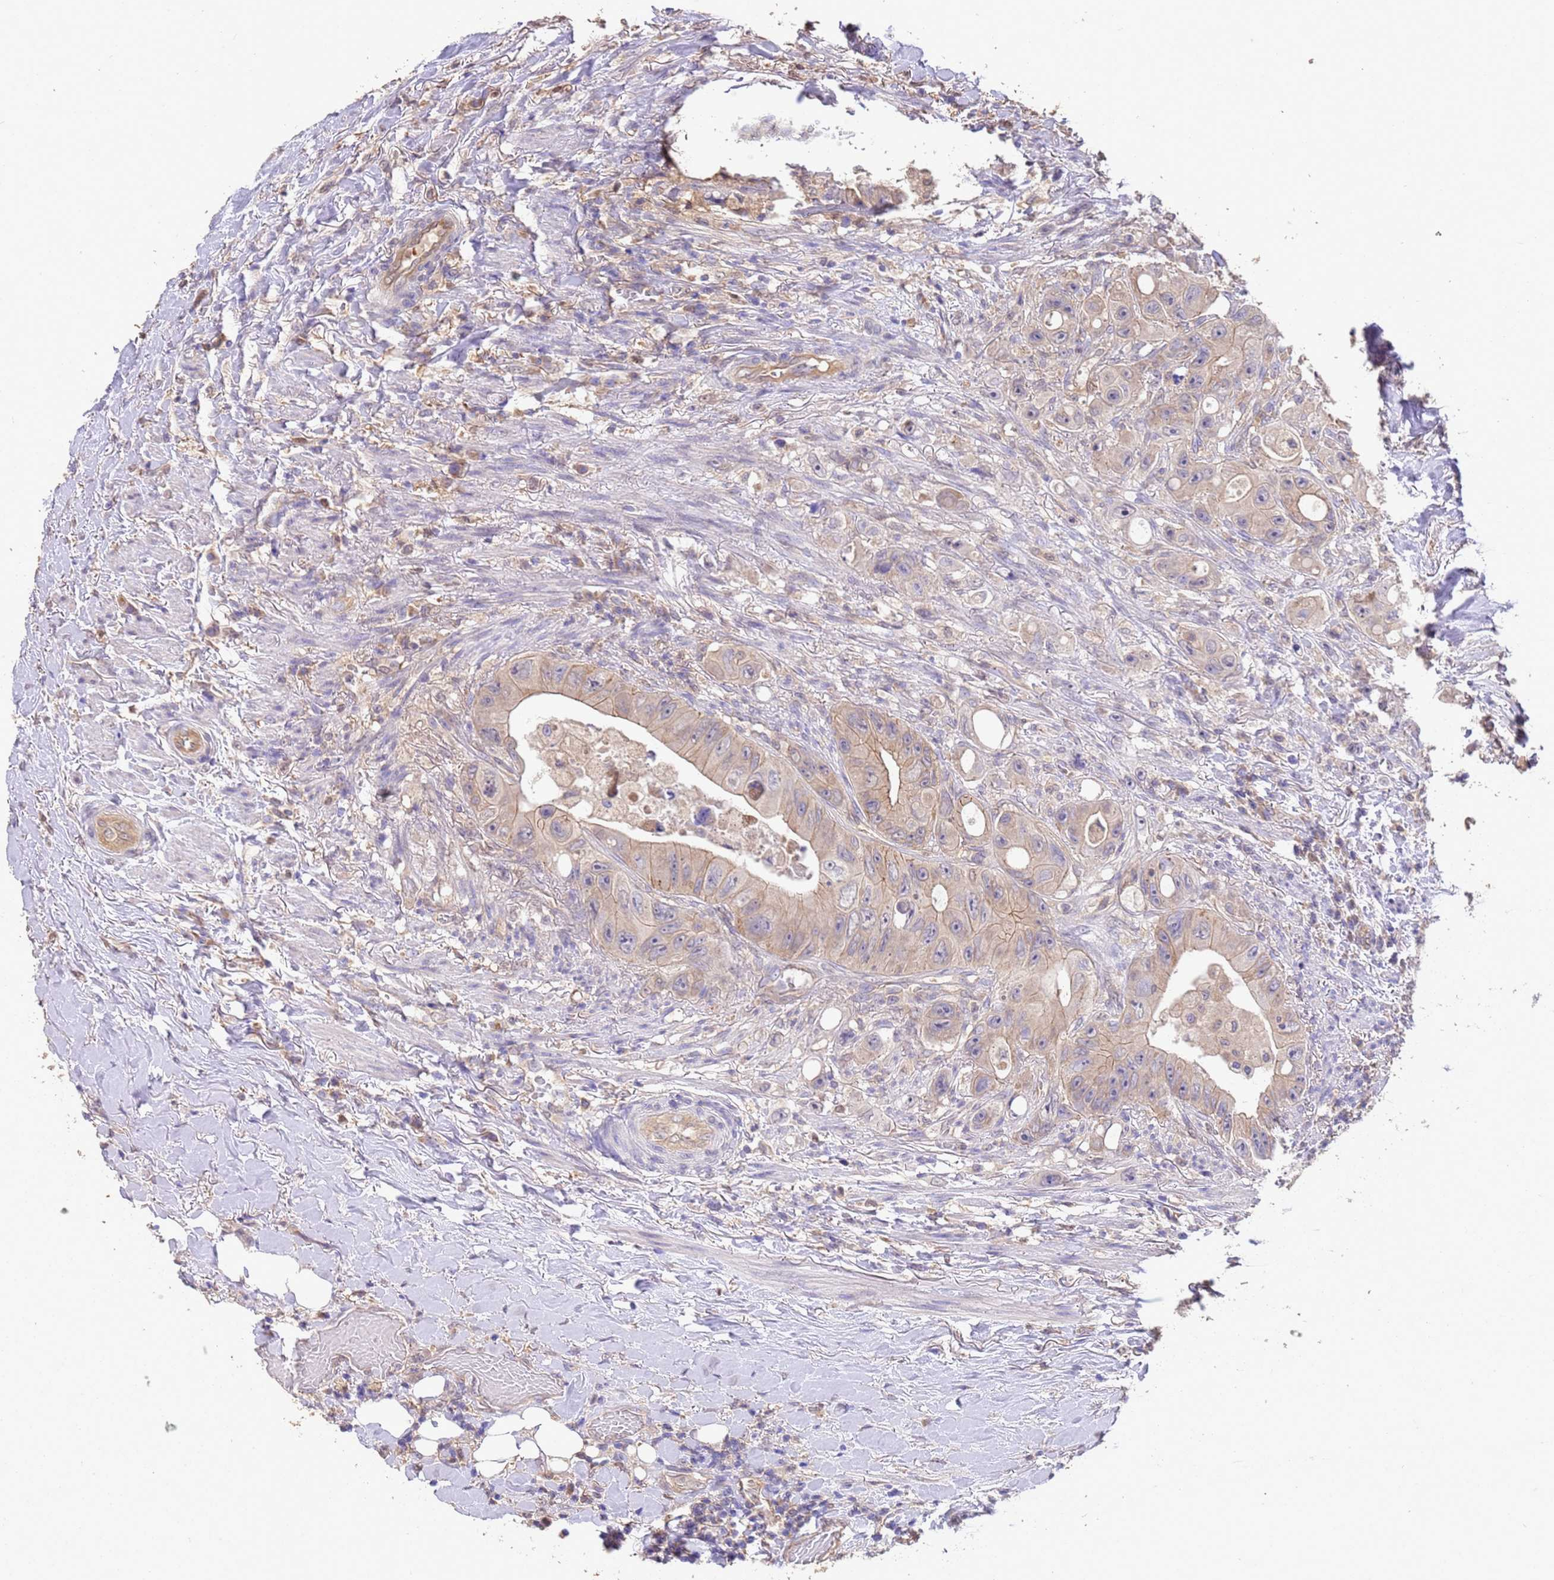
{"staining": {"intensity": "weak", "quantity": "25%-75%", "location": "cytoplasmic/membranous"}, "tissue": "colorectal cancer", "cell_type": "Tumor cells", "image_type": "cancer", "snomed": [{"axis": "morphology", "description": "Adenocarcinoma, NOS"}, {"axis": "topography", "description": "Colon"}], "caption": "Protein expression analysis of adenocarcinoma (colorectal) displays weak cytoplasmic/membranous positivity in approximately 25%-75% of tumor cells.", "gene": "NPHP1", "patient": {"sex": "female", "age": 46}}